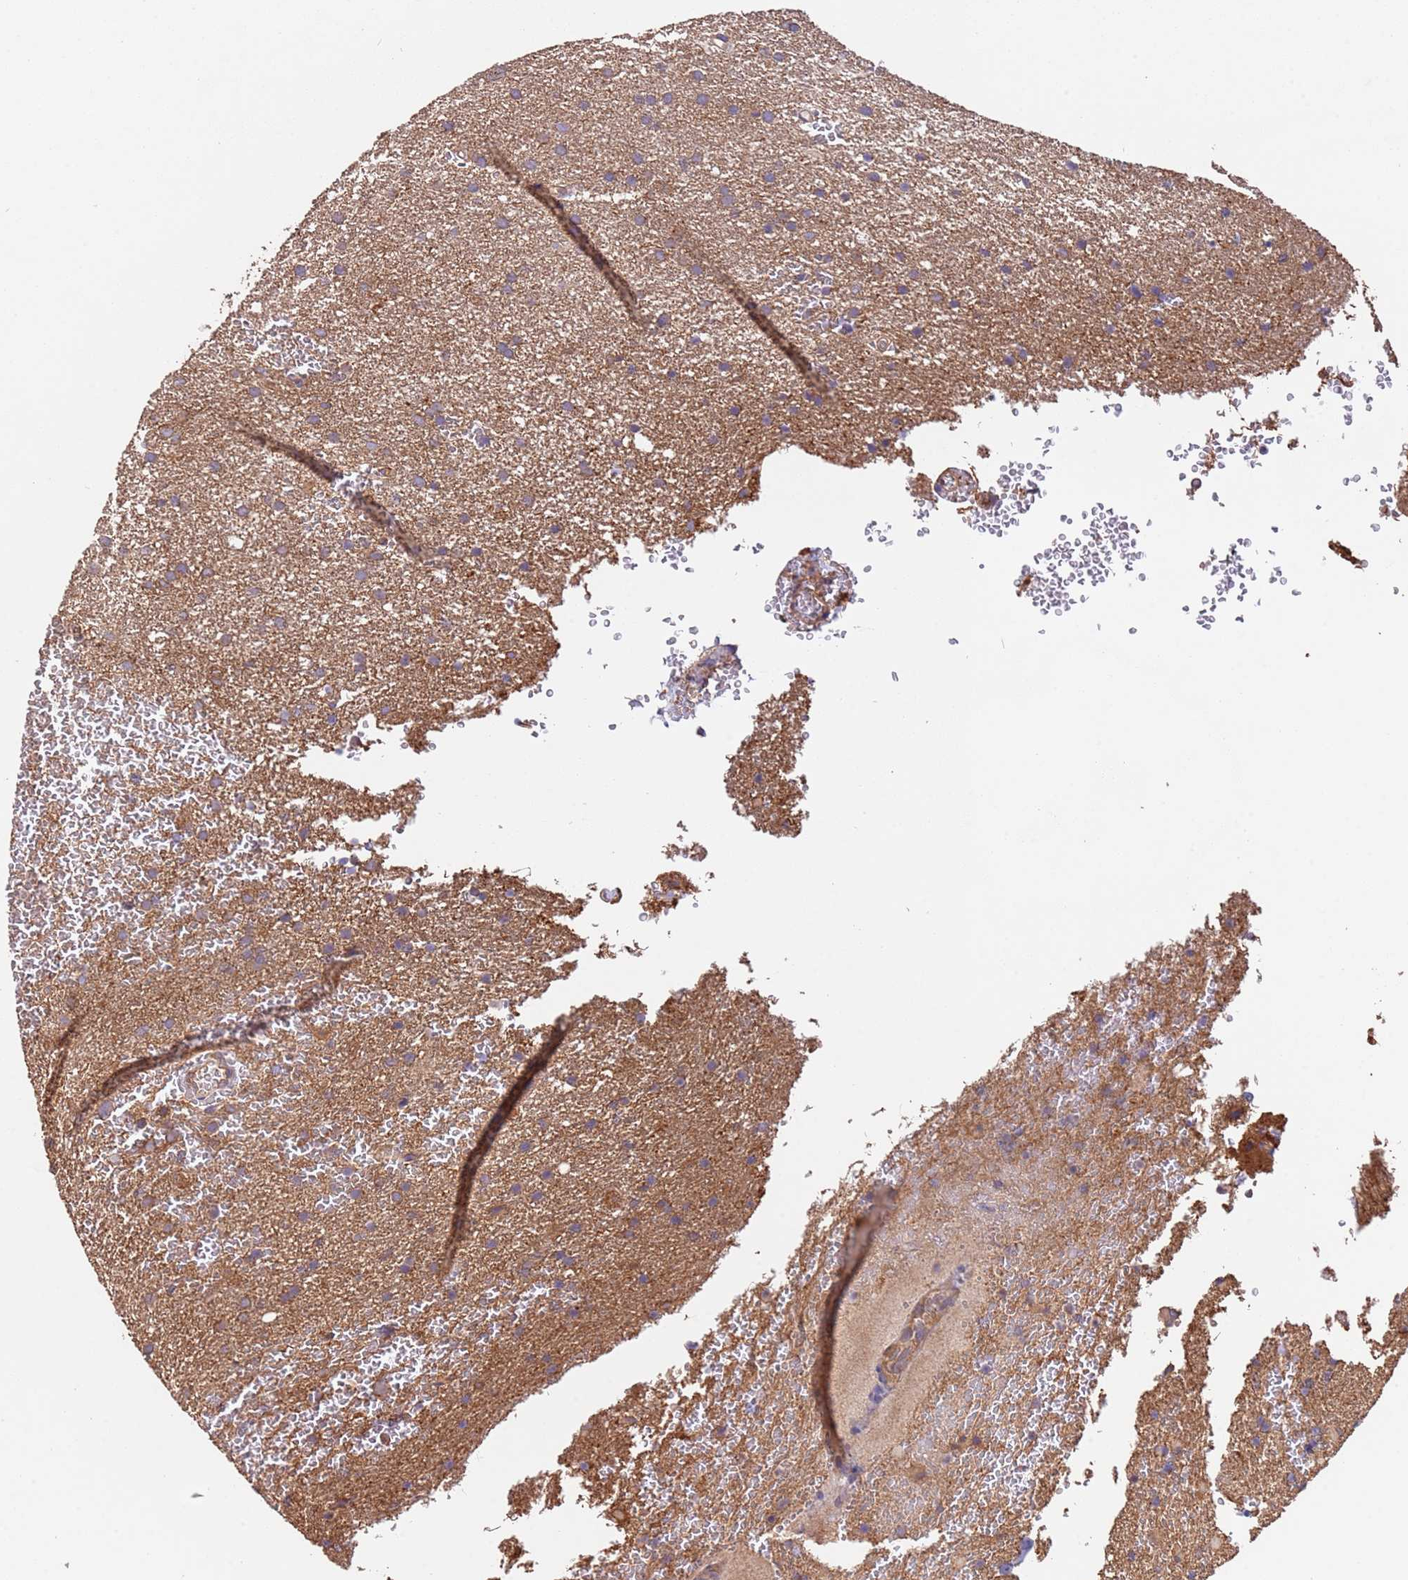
{"staining": {"intensity": "moderate", "quantity": ">75%", "location": "cytoplasmic/membranous"}, "tissue": "glioma", "cell_type": "Tumor cells", "image_type": "cancer", "snomed": [{"axis": "morphology", "description": "Glioma, malignant, High grade"}, {"axis": "topography", "description": "Cerebral cortex"}], "caption": "Protein analysis of glioma tissue demonstrates moderate cytoplasmic/membranous staining in approximately >75% of tumor cells.", "gene": "MTX3", "patient": {"sex": "female", "age": 36}}